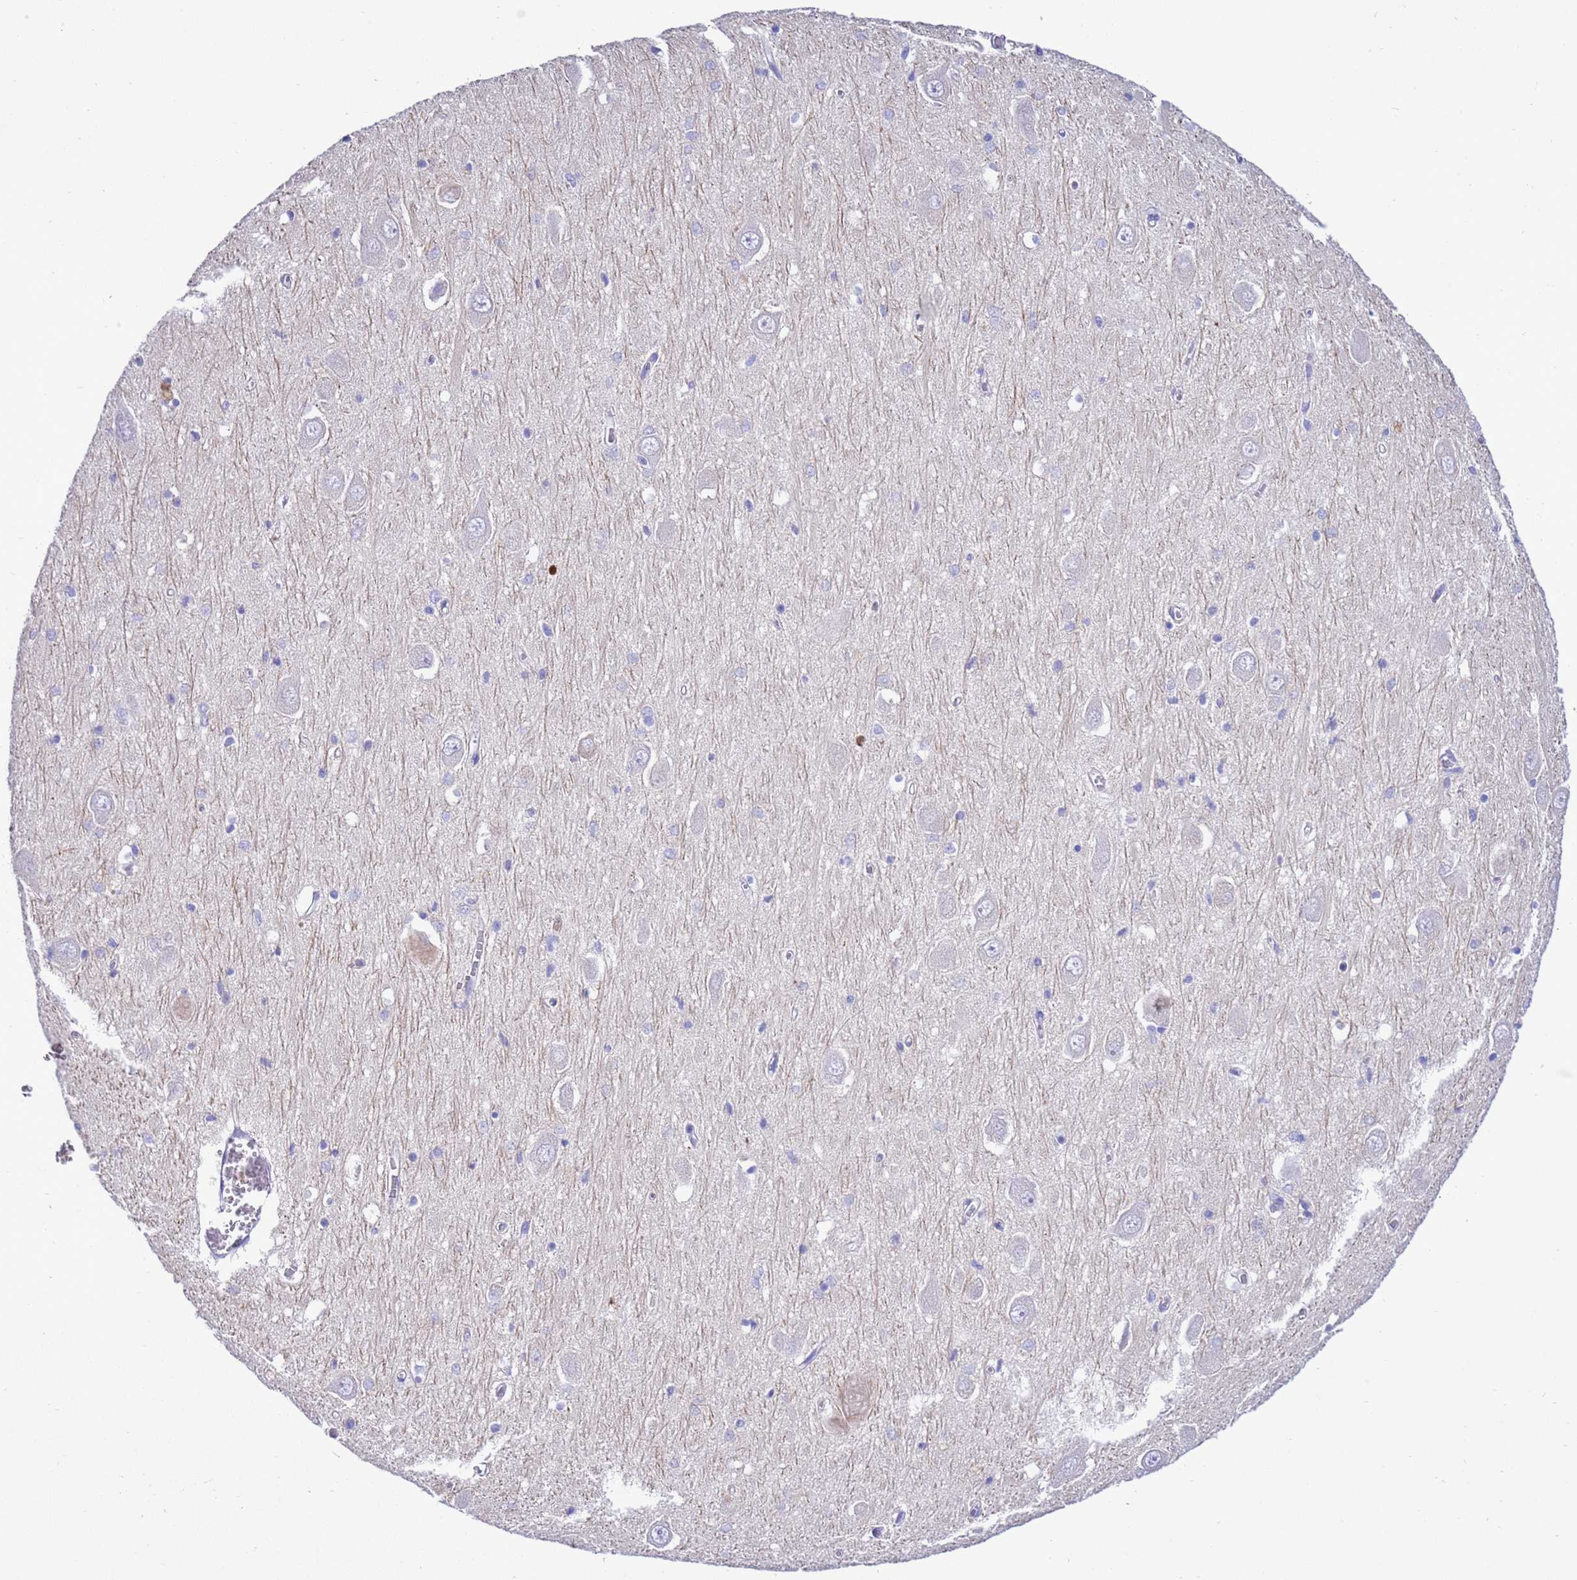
{"staining": {"intensity": "weak", "quantity": "<25%", "location": "cytoplasmic/membranous"}, "tissue": "hippocampus", "cell_type": "Glial cells", "image_type": "normal", "snomed": [{"axis": "morphology", "description": "Normal tissue, NOS"}, {"axis": "topography", "description": "Hippocampus"}], "caption": "An immunohistochemistry (IHC) histopathology image of normal hippocampus is shown. There is no staining in glial cells of hippocampus.", "gene": "KICS2", "patient": {"sex": "male", "age": 70}}